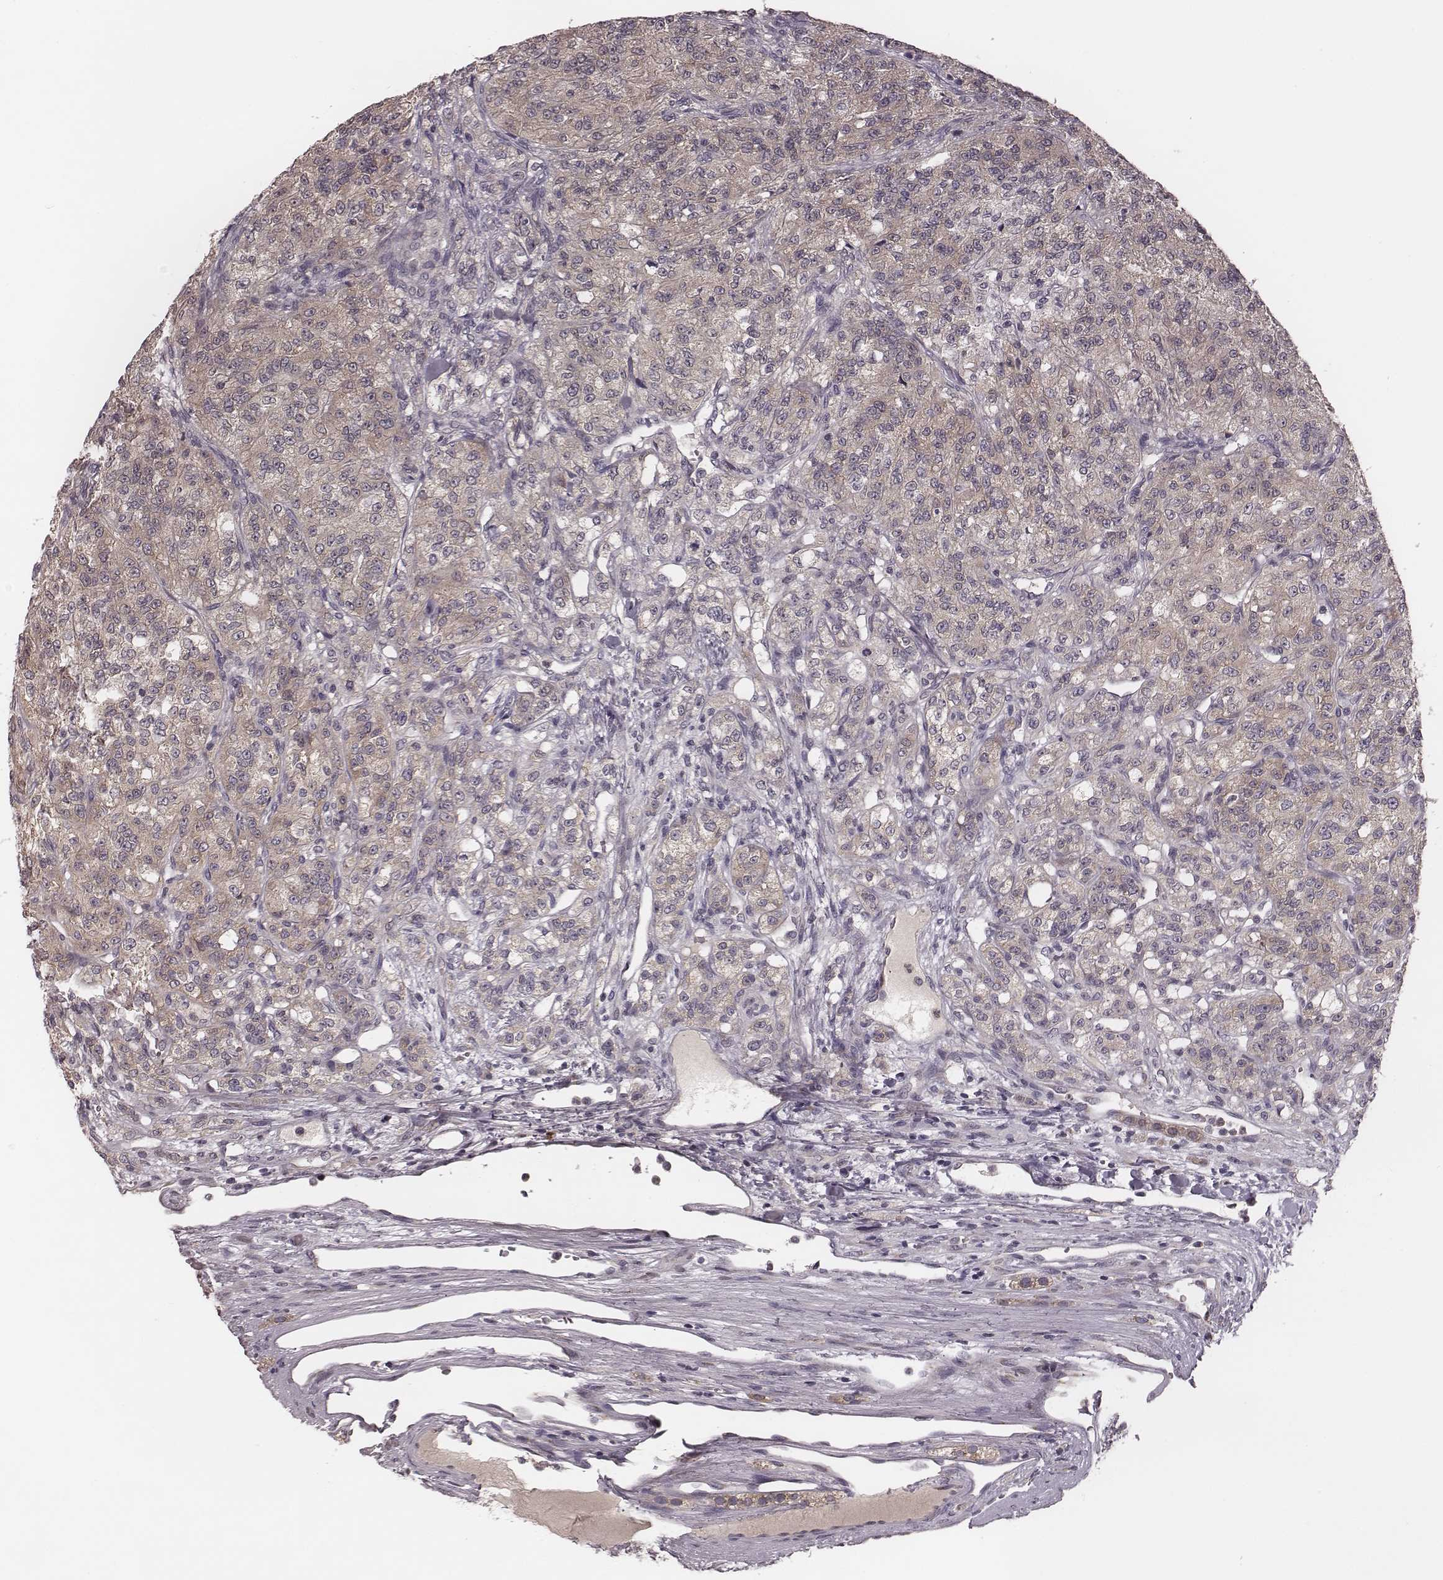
{"staining": {"intensity": "weak", "quantity": ">75%", "location": "cytoplasmic/membranous"}, "tissue": "renal cancer", "cell_type": "Tumor cells", "image_type": "cancer", "snomed": [{"axis": "morphology", "description": "Adenocarcinoma, NOS"}, {"axis": "topography", "description": "Kidney"}], "caption": "Immunohistochemistry (DAB) staining of renal cancer (adenocarcinoma) exhibits weak cytoplasmic/membranous protein expression in approximately >75% of tumor cells. The protein is stained brown, and the nuclei are stained in blue (DAB IHC with brightfield microscopy, high magnification).", "gene": "P2RX5", "patient": {"sex": "female", "age": 63}}